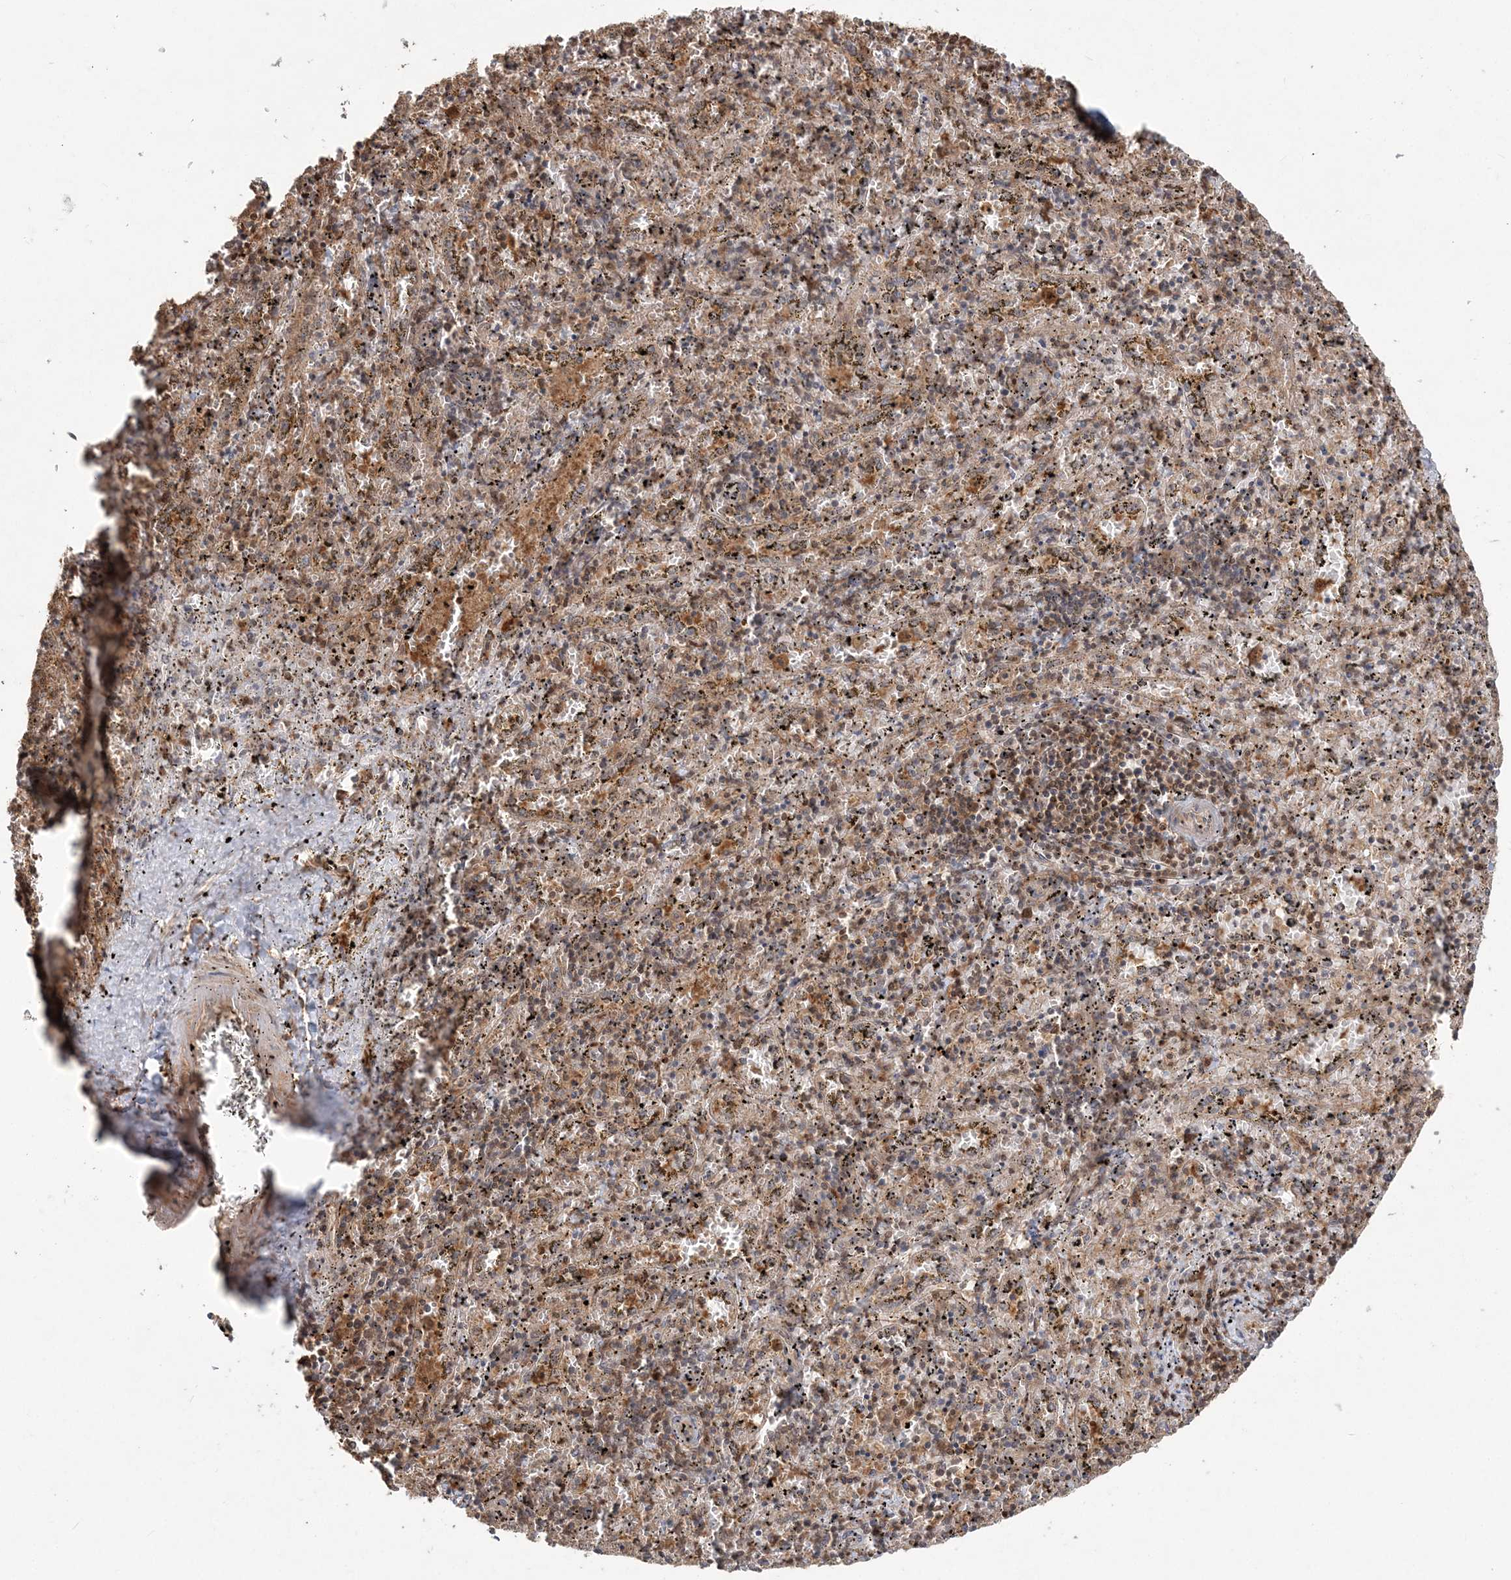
{"staining": {"intensity": "moderate", "quantity": "25%-75%", "location": "cytoplasmic/membranous"}, "tissue": "spleen", "cell_type": "Cells in red pulp", "image_type": "normal", "snomed": [{"axis": "morphology", "description": "Normal tissue, NOS"}, {"axis": "topography", "description": "Spleen"}], "caption": "Cells in red pulp show medium levels of moderate cytoplasmic/membranous staining in approximately 25%-75% of cells in benign human spleen.", "gene": "CAB39", "patient": {"sex": "male", "age": 11}}